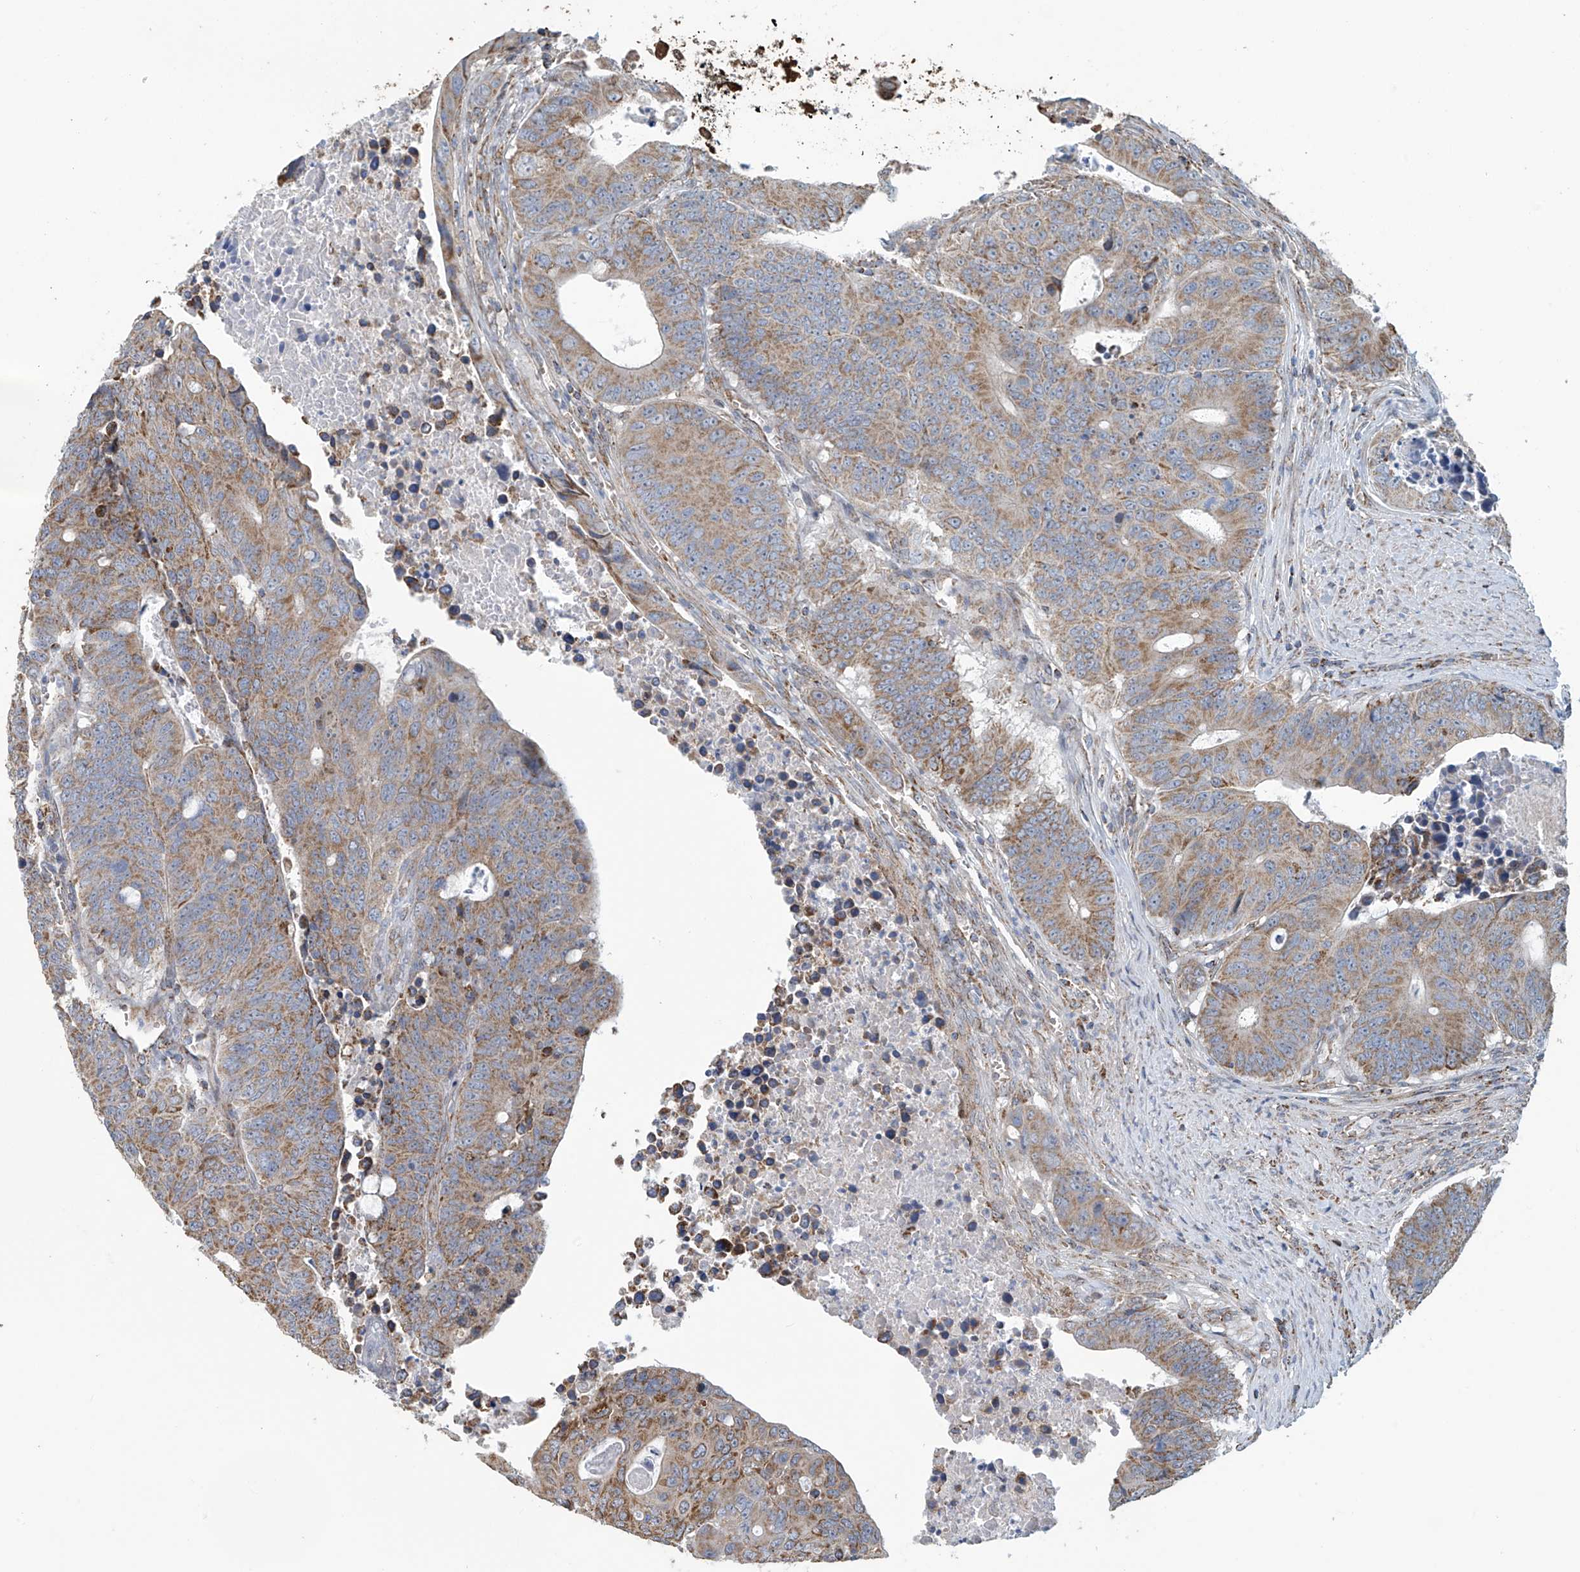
{"staining": {"intensity": "moderate", "quantity": ">75%", "location": "cytoplasmic/membranous"}, "tissue": "colorectal cancer", "cell_type": "Tumor cells", "image_type": "cancer", "snomed": [{"axis": "morphology", "description": "Adenocarcinoma, NOS"}, {"axis": "topography", "description": "Colon"}], "caption": "A micrograph showing moderate cytoplasmic/membranous staining in approximately >75% of tumor cells in adenocarcinoma (colorectal), as visualized by brown immunohistochemical staining.", "gene": "COMMD1", "patient": {"sex": "male", "age": 87}}